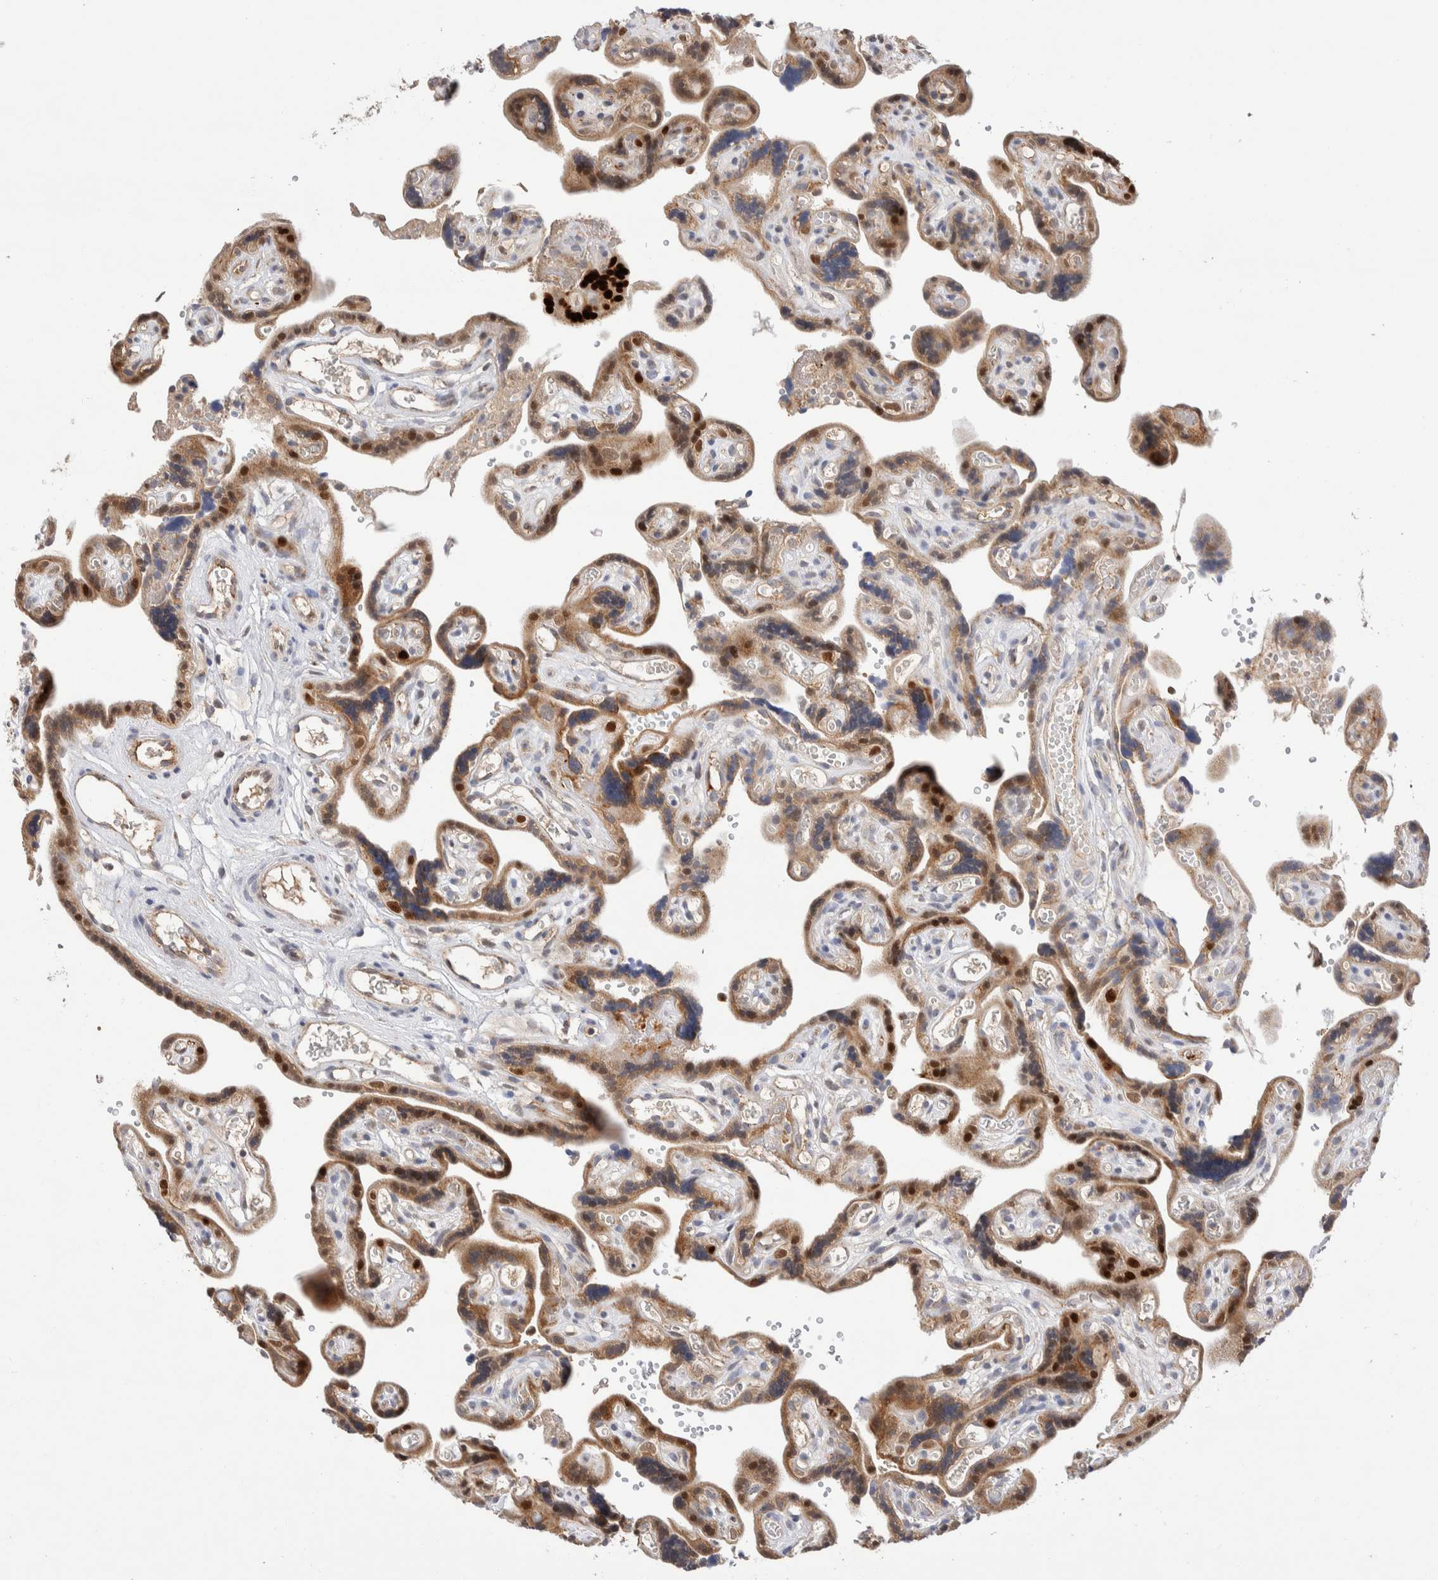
{"staining": {"intensity": "moderate", "quantity": ">75%", "location": "cytoplasmic/membranous"}, "tissue": "placenta", "cell_type": "Decidual cells", "image_type": "normal", "snomed": [{"axis": "morphology", "description": "Normal tissue, NOS"}, {"axis": "topography", "description": "Placenta"}], "caption": "The photomicrograph demonstrates immunohistochemical staining of normal placenta. There is moderate cytoplasmic/membranous expression is identified in approximately >75% of decidual cells.", "gene": "NSMAF", "patient": {"sex": "female", "age": 30}}